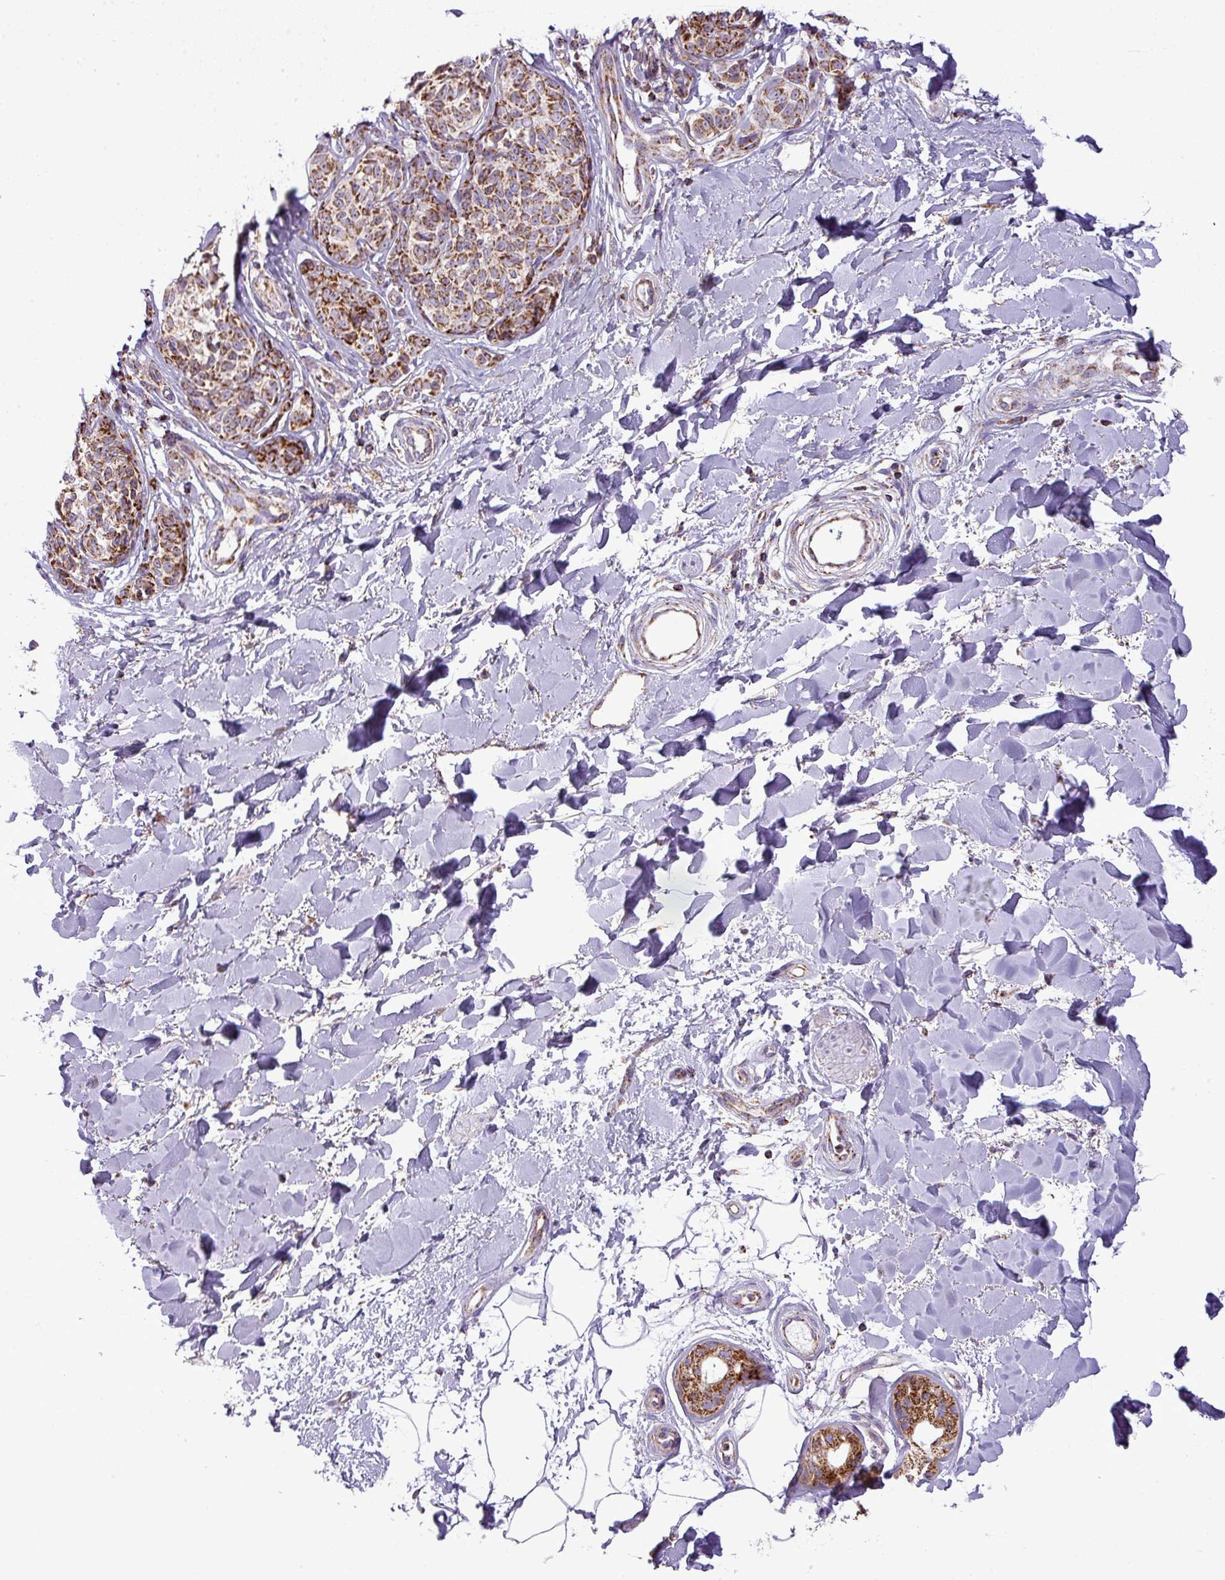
{"staining": {"intensity": "strong", "quantity": ">75%", "location": "cytoplasmic/membranous"}, "tissue": "melanoma", "cell_type": "Tumor cells", "image_type": "cancer", "snomed": [{"axis": "morphology", "description": "Malignant melanoma, NOS"}, {"axis": "topography", "description": "Skin"}], "caption": "This is an image of immunohistochemistry (IHC) staining of melanoma, which shows strong staining in the cytoplasmic/membranous of tumor cells.", "gene": "ZNF81", "patient": {"sex": "female", "age": 37}}